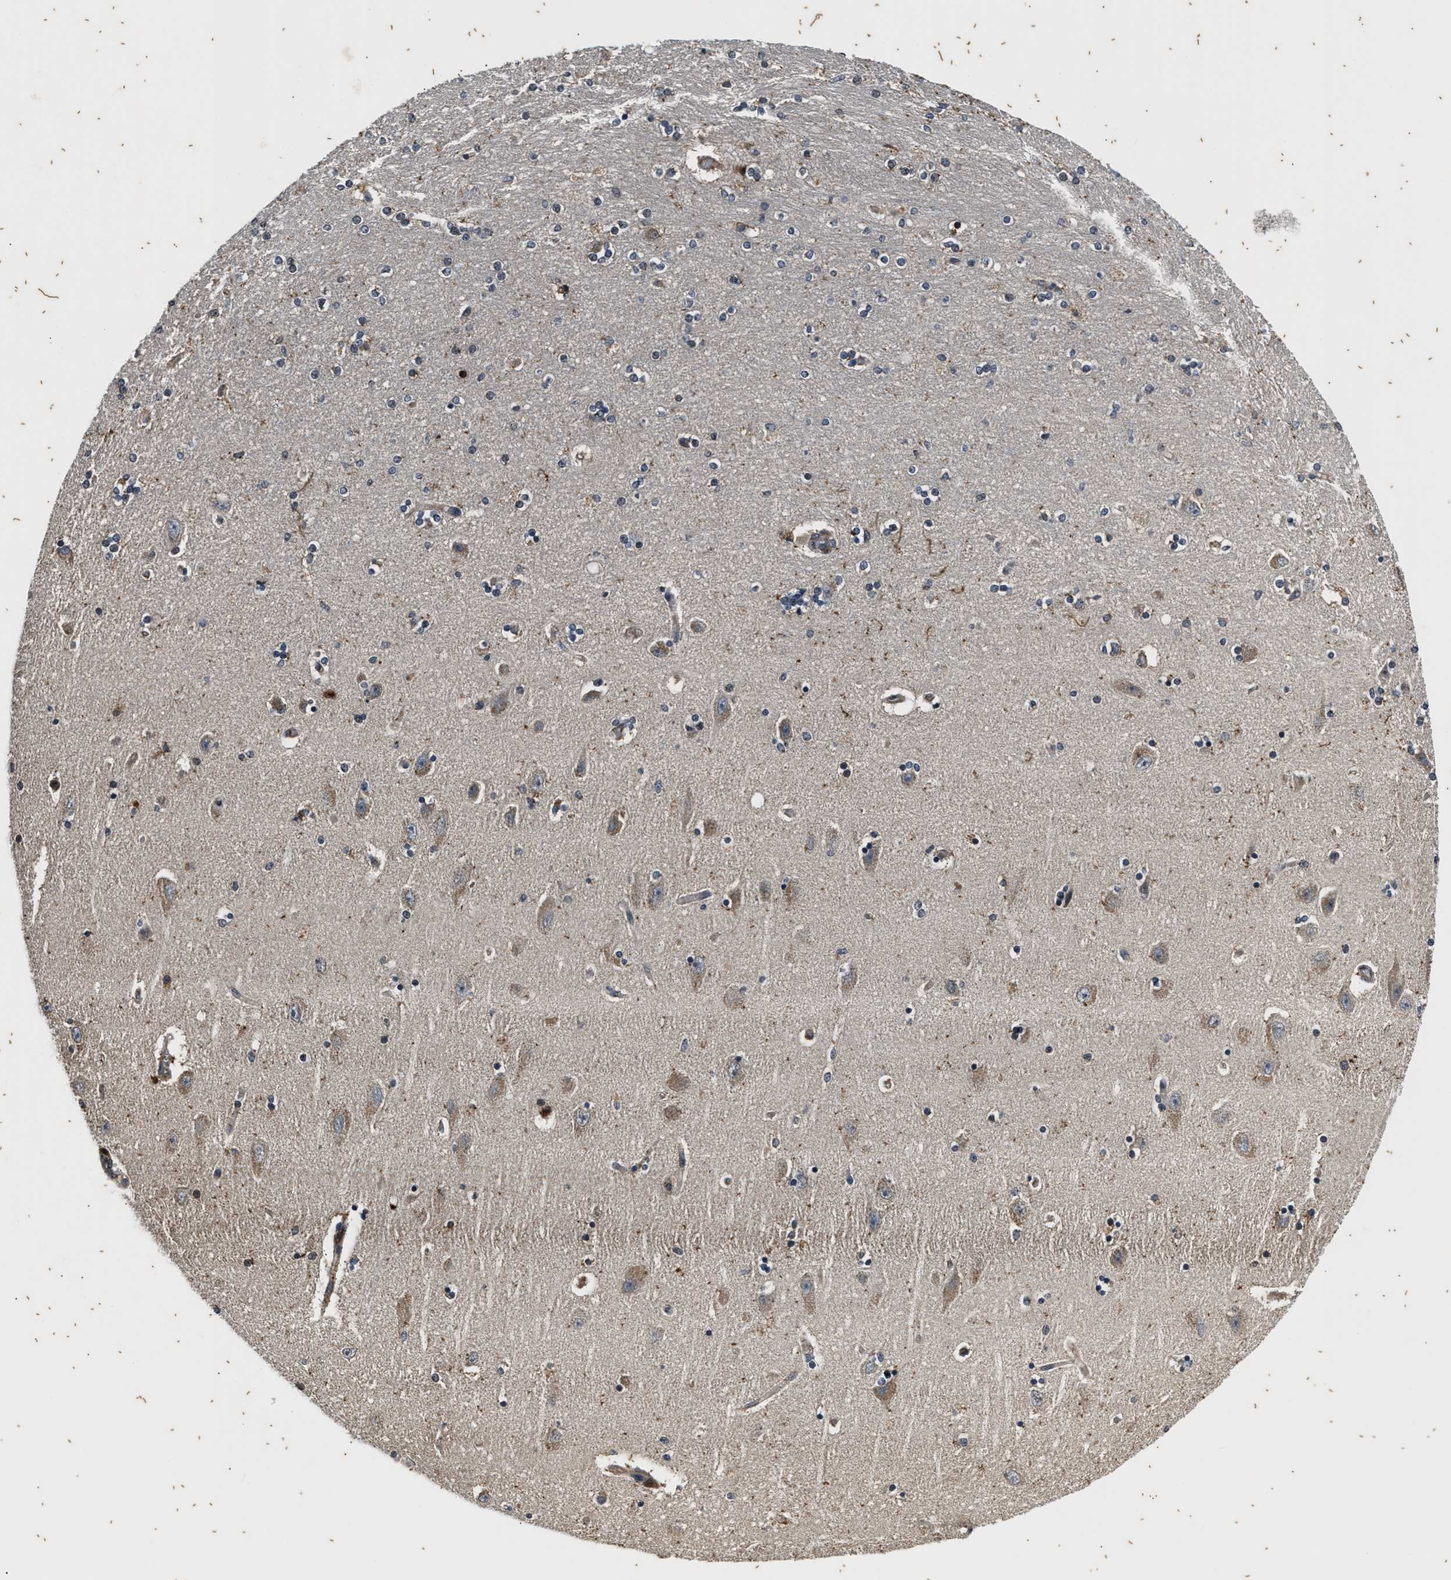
{"staining": {"intensity": "weak", "quantity": "<25%", "location": "cytoplasmic/membranous"}, "tissue": "hippocampus", "cell_type": "Glial cells", "image_type": "normal", "snomed": [{"axis": "morphology", "description": "Normal tissue, NOS"}, {"axis": "topography", "description": "Hippocampus"}], "caption": "Glial cells show no significant positivity in normal hippocampus.", "gene": "PTPN7", "patient": {"sex": "female", "age": 54}}